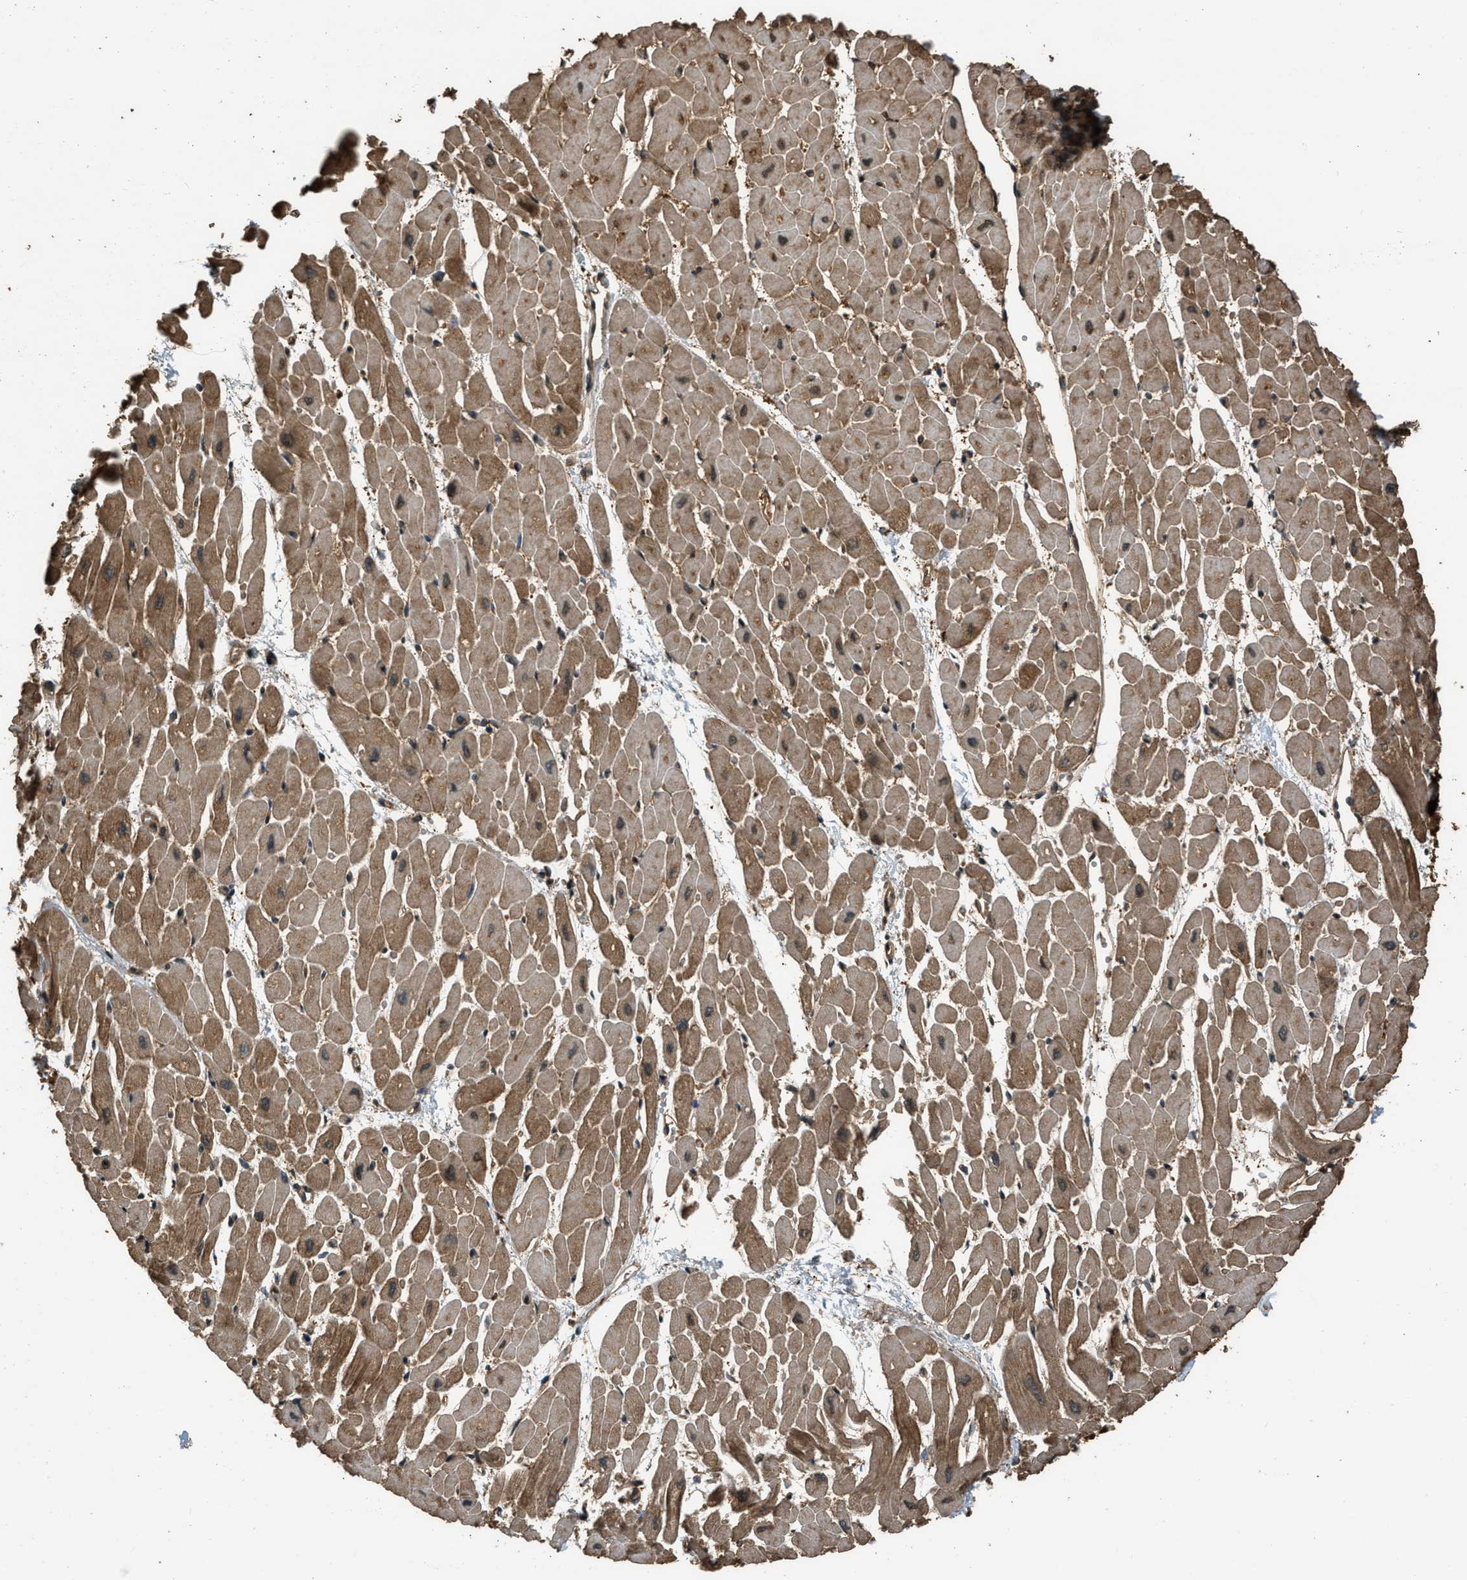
{"staining": {"intensity": "moderate", "quantity": ">75%", "location": "cytoplasmic/membranous"}, "tissue": "heart muscle", "cell_type": "Cardiomyocytes", "image_type": "normal", "snomed": [{"axis": "morphology", "description": "Normal tissue, NOS"}, {"axis": "topography", "description": "Heart"}], "caption": "A histopathology image showing moderate cytoplasmic/membranous staining in approximately >75% of cardiomyocytes in normal heart muscle, as visualized by brown immunohistochemical staining.", "gene": "RAP2A", "patient": {"sex": "male", "age": 45}}